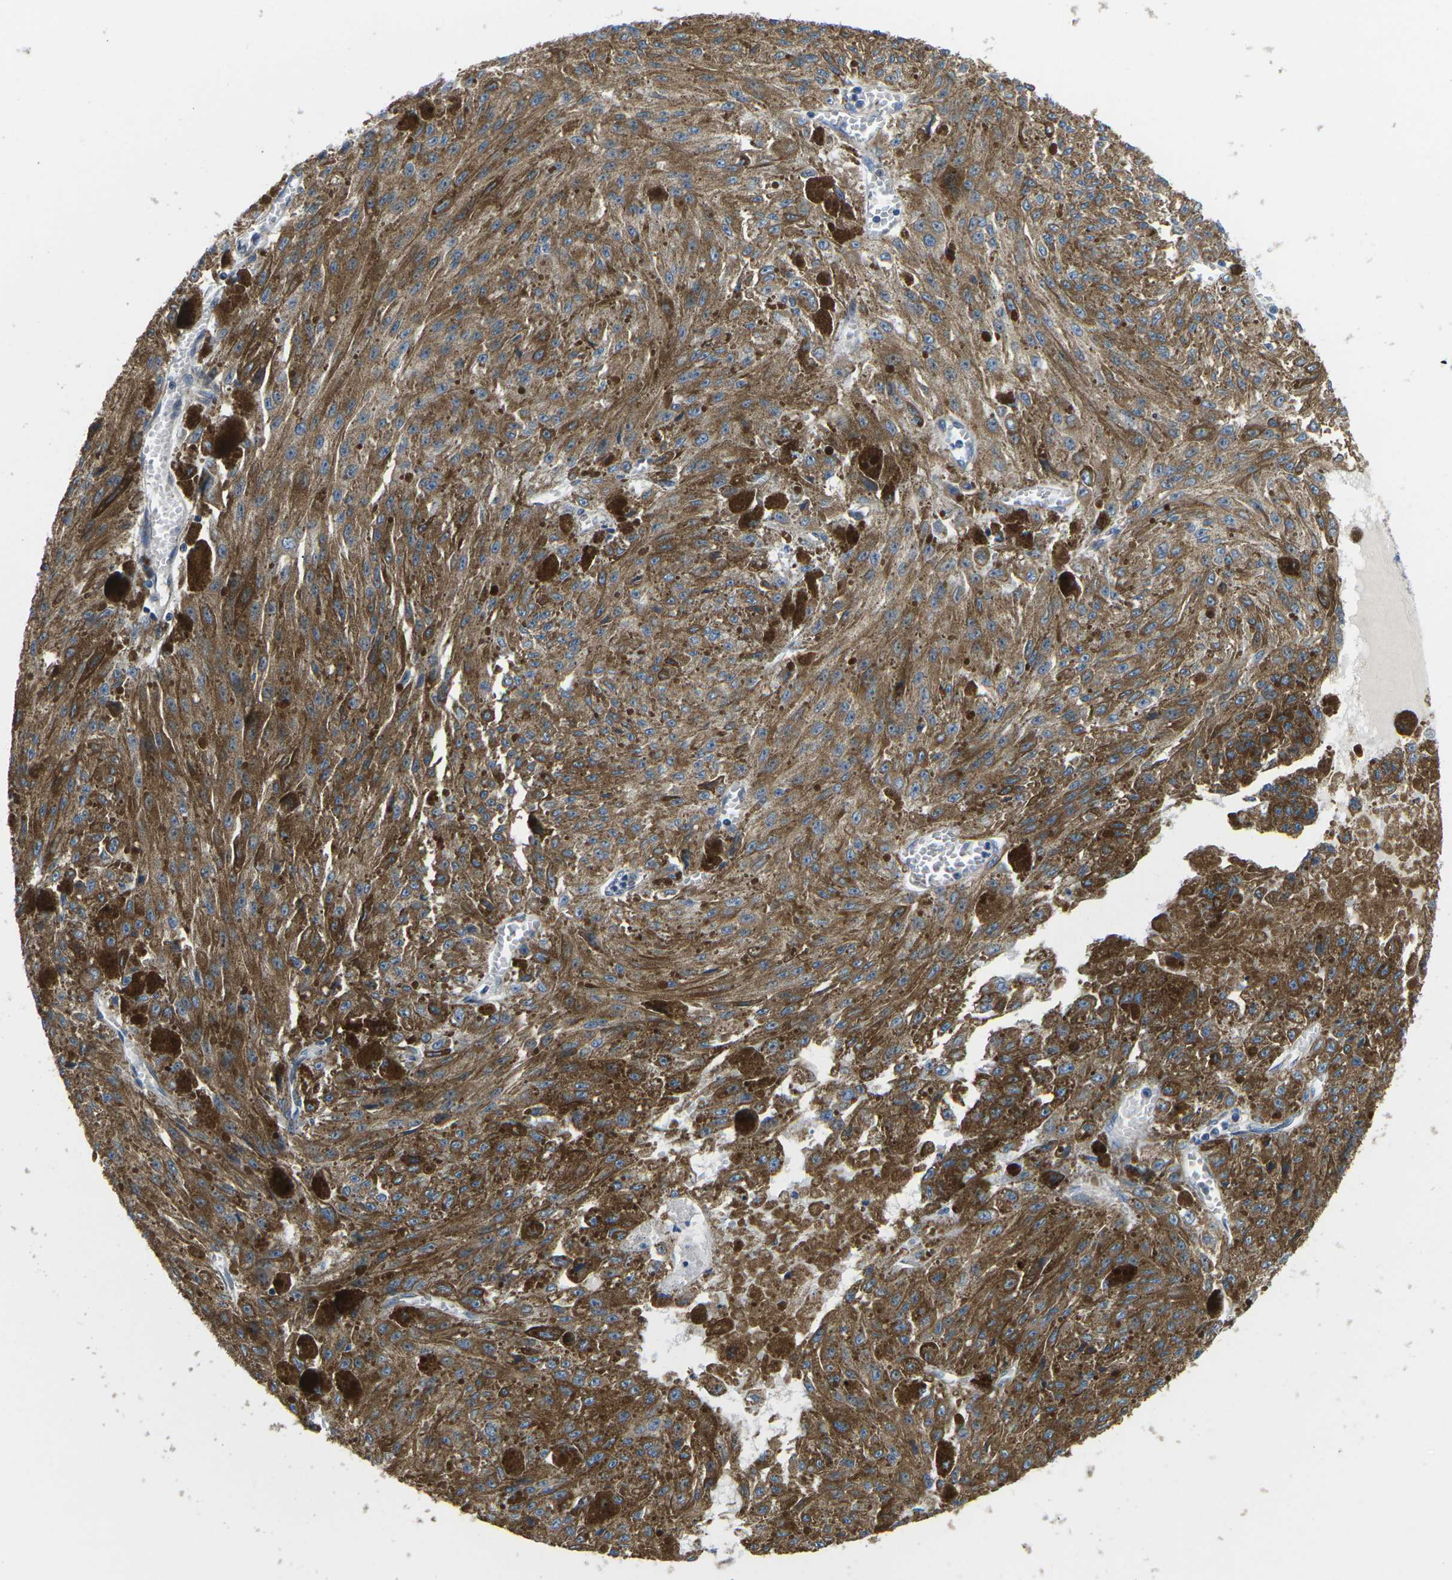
{"staining": {"intensity": "moderate", "quantity": ">75%", "location": "cytoplasmic/membranous"}, "tissue": "melanoma", "cell_type": "Tumor cells", "image_type": "cancer", "snomed": [{"axis": "morphology", "description": "Malignant melanoma, NOS"}, {"axis": "topography", "description": "Other"}], "caption": "The histopathology image displays immunohistochemical staining of melanoma. There is moderate cytoplasmic/membranous expression is present in approximately >75% of tumor cells. (IHC, brightfield microscopy, high magnification).", "gene": "TMEFF2", "patient": {"sex": "male", "age": 79}}